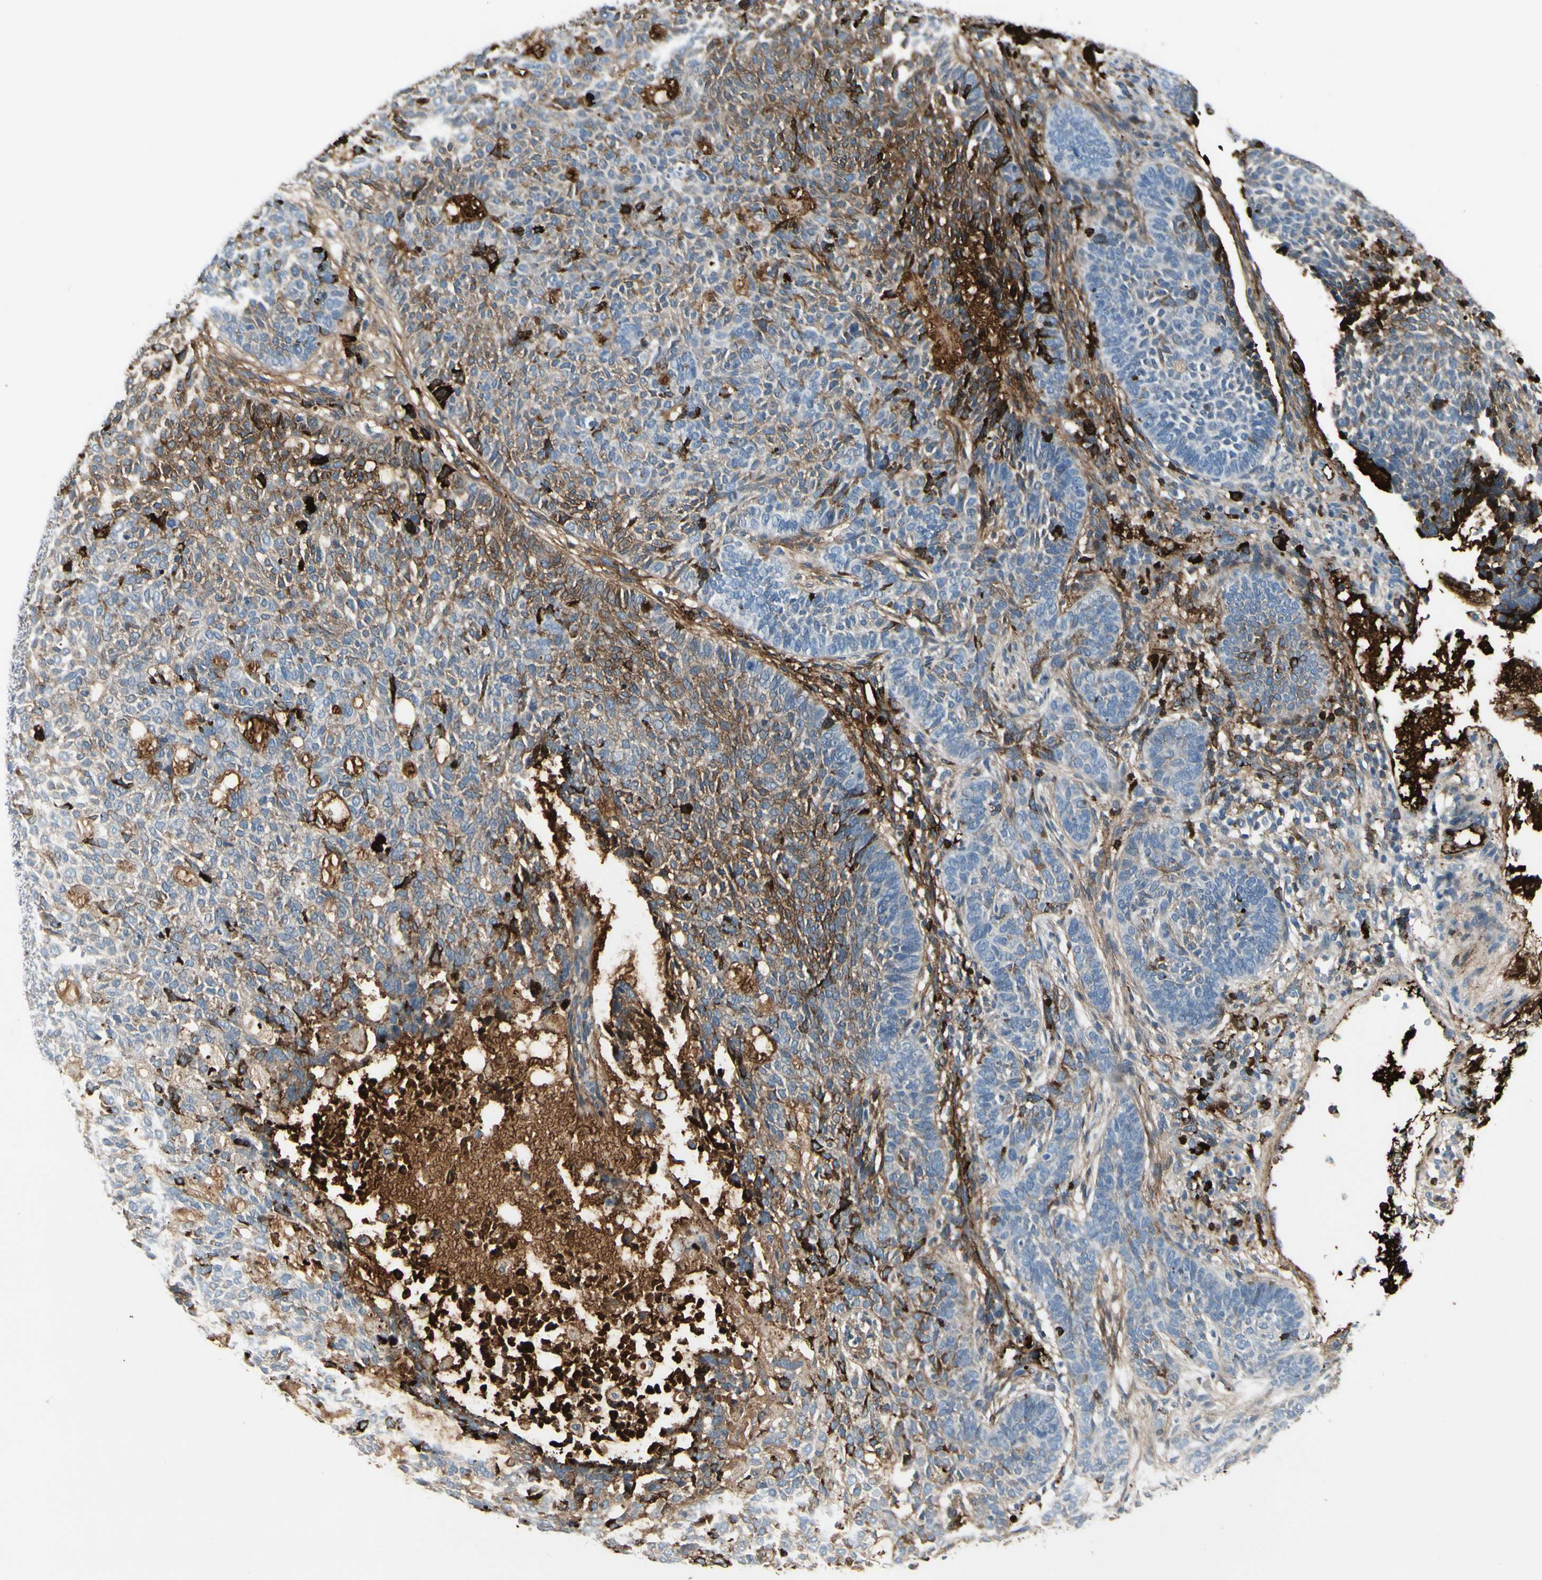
{"staining": {"intensity": "moderate", "quantity": "25%-75%", "location": "cytoplasmic/membranous"}, "tissue": "skin cancer", "cell_type": "Tumor cells", "image_type": "cancer", "snomed": [{"axis": "morphology", "description": "Basal cell carcinoma"}, {"axis": "topography", "description": "Skin"}], "caption": "Skin cancer tissue shows moderate cytoplasmic/membranous positivity in about 25%-75% of tumor cells, visualized by immunohistochemistry.", "gene": "IGHG1", "patient": {"sex": "male", "age": 87}}